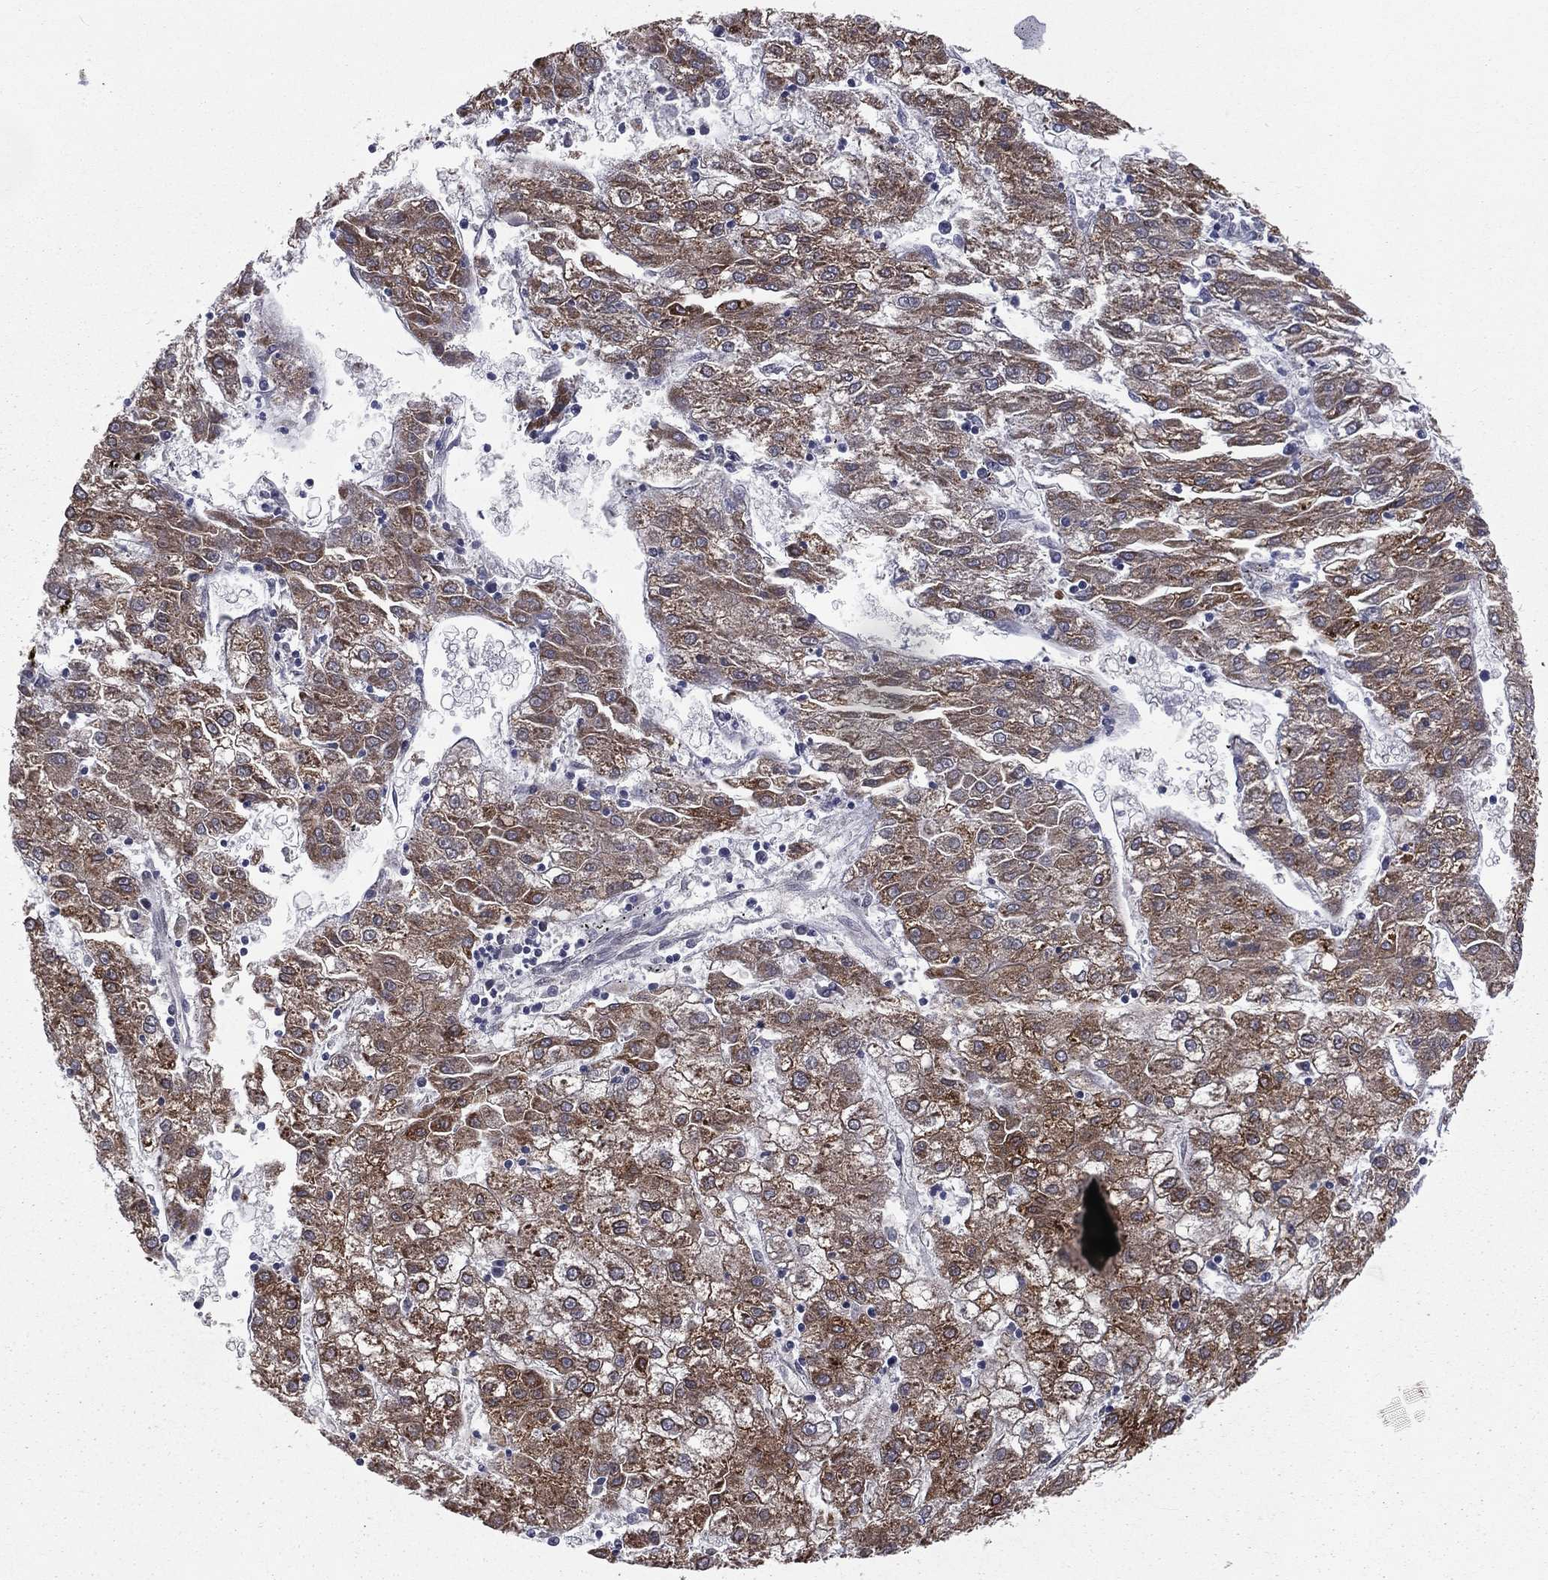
{"staining": {"intensity": "moderate", "quantity": ">75%", "location": "cytoplasmic/membranous"}, "tissue": "liver cancer", "cell_type": "Tumor cells", "image_type": "cancer", "snomed": [{"axis": "morphology", "description": "Carcinoma, Hepatocellular, NOS"}, {"axis": "topography", "description": "Liver"}], "caption": "Immunohistochemistry of human liver cancer (hepatocellular carcinoma) reveals medium levels of moderate cytoplasmic/membranous staining in approximately >75% of tumor cells. (DAB (3,3'-diaminobenzidine) = brown stain, brightfield microscopy at high magnification).", "gene": "PGRMC1", "patient": {"sex": "male", "age": 72}}